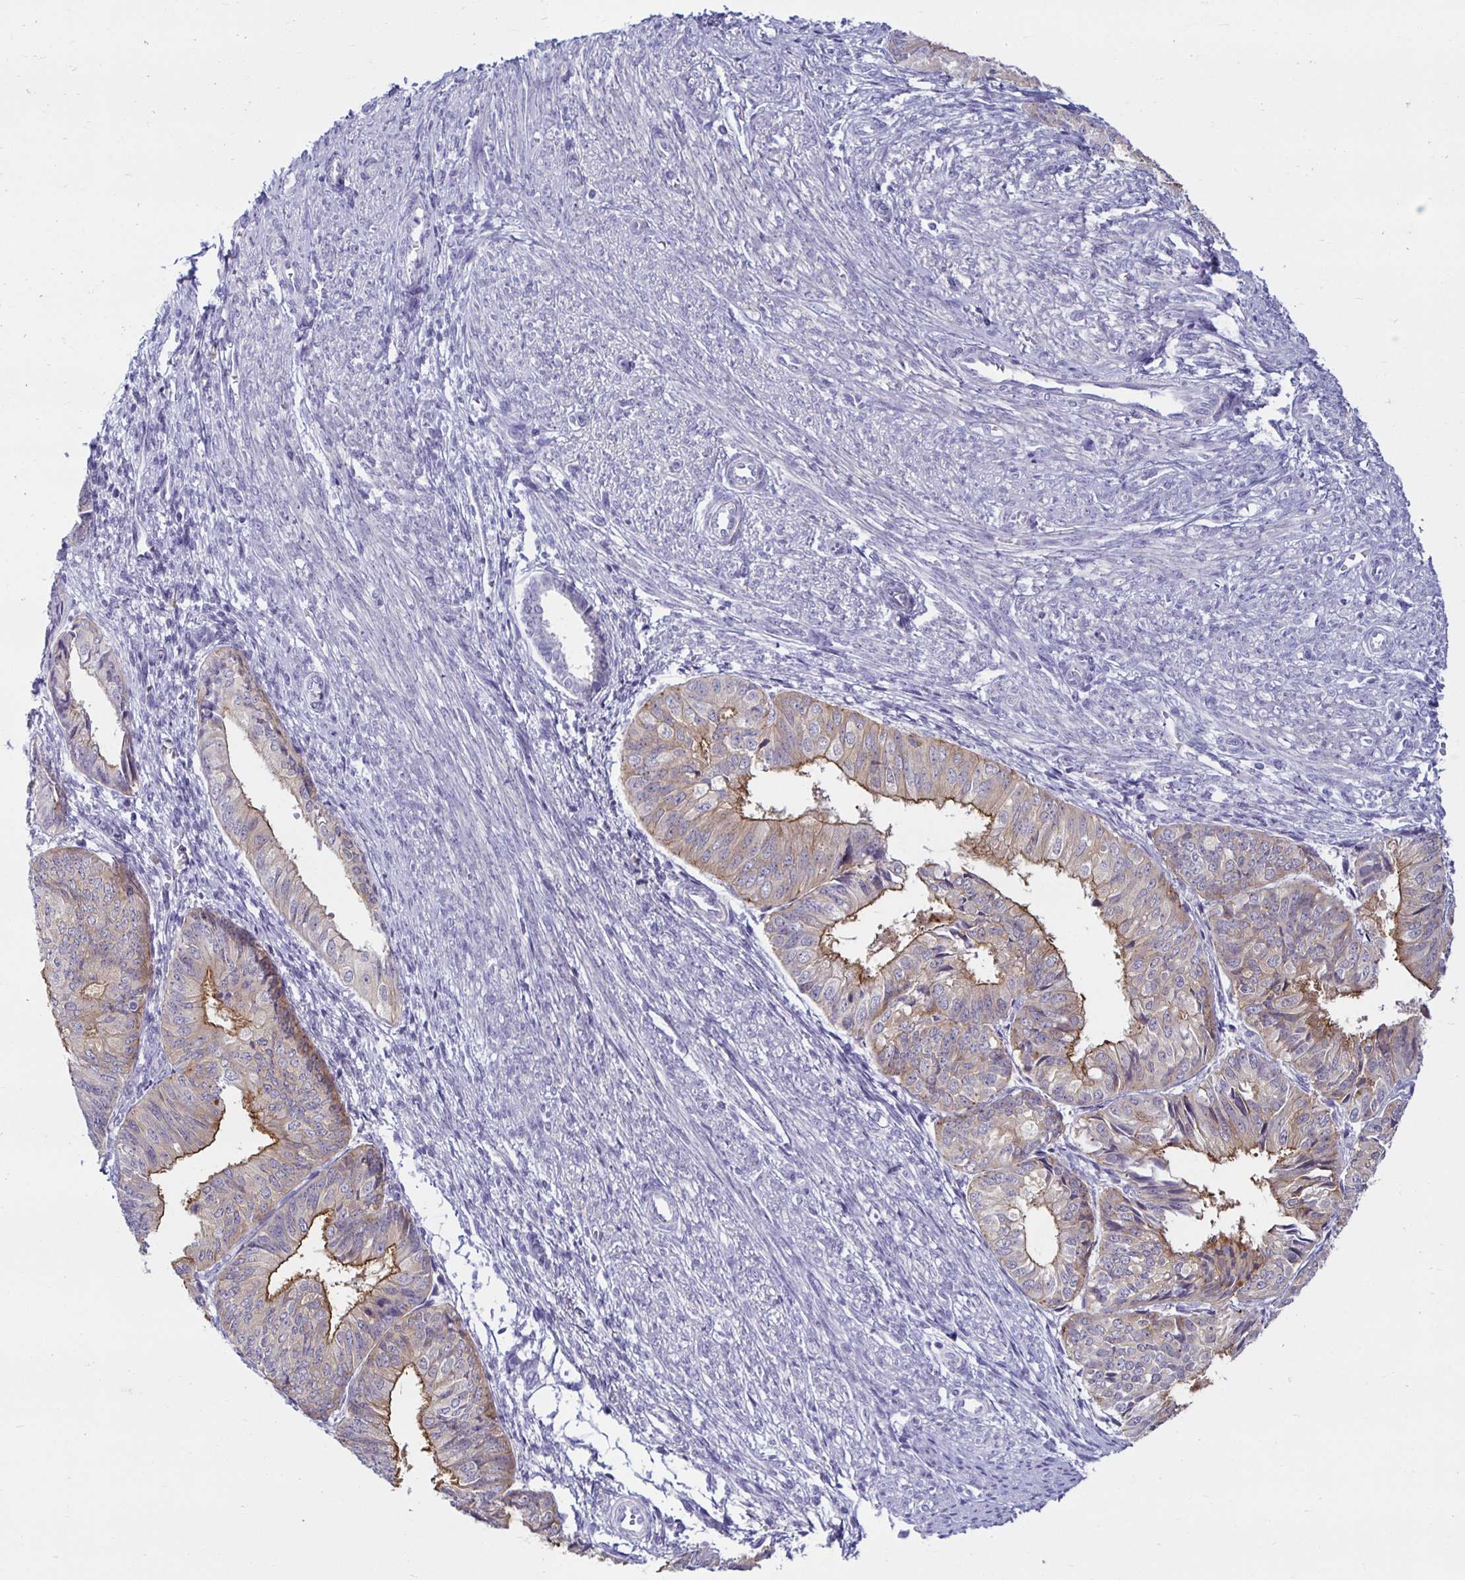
{"staining": {"intensity": "moderate", "quantity": "25%-75%", "location": "cytoplasmic/membranous"}, "tissue": "endometrial cancer", "cell_type": "Tumor cells", "image_type": "cancer", "snomed": [{"axis": "morphology", "description": "Adenocarcinoma, NOS"}, {"axis": "topography", "description": "Endometrium"}], "caption": "Protein expression analysis of endometrial cancer reveals moderate cytoplasmic/membranous expression in approximately 25%-75% of tumor cells.", "gene": "MON2", "patient": {"sex": "female", "age": 58}}